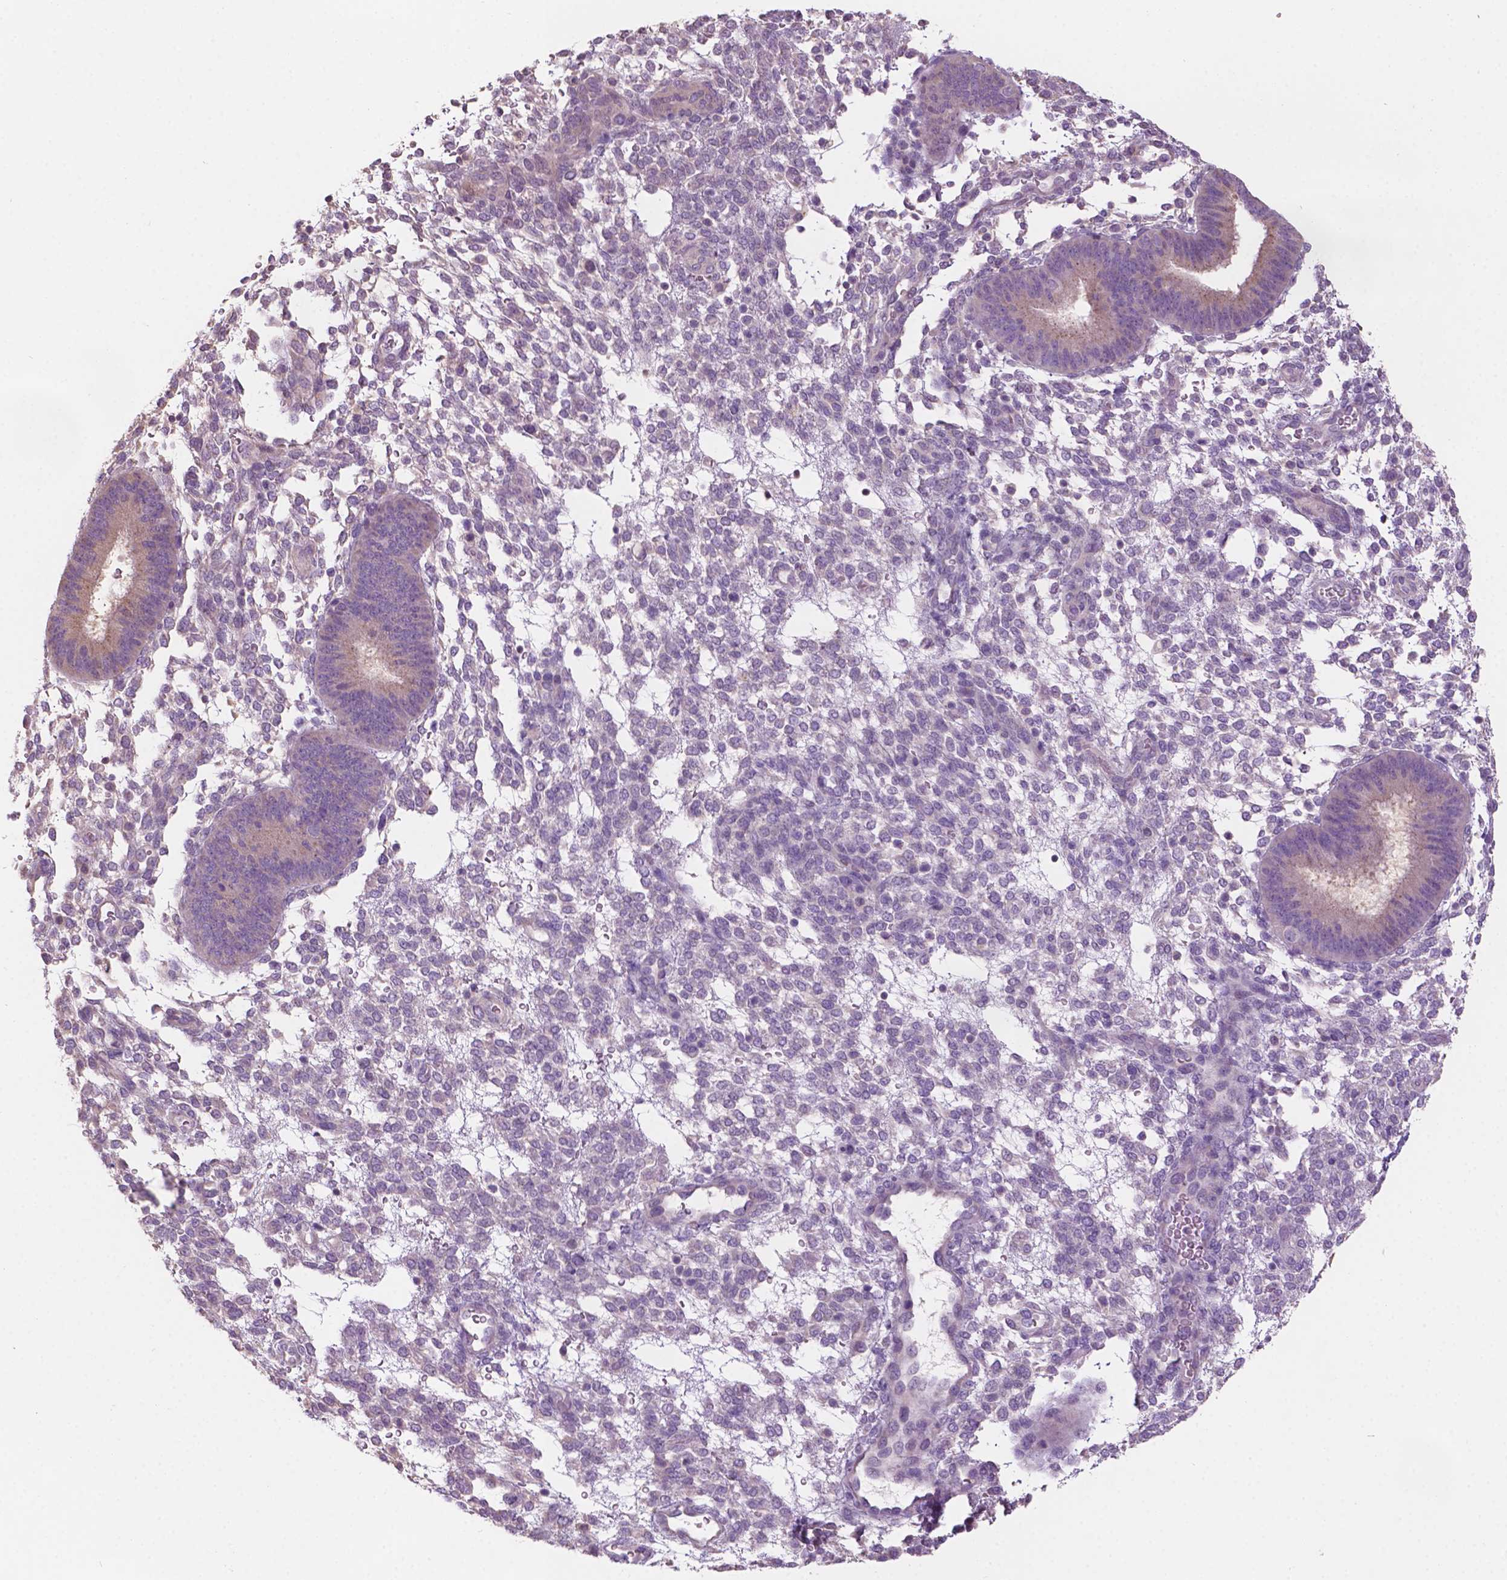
{"staining": {"intensity": "negative", "quantity": "none", "location": "none"}, "tissue": "endometrium", "cell_type": "Cells in endometrial stroma", "image_type": "normal", "snomed": [{"axis": "morphology", "description": "Normal tissue, NOS"}, {"axis": "topography", "description": "Endometrium"}], "caption": "This is an immunohistochemistry (IHC) image of benign human endometrium. There is no staining in cells in endometrial stroma.", "gene": "SBSN", "patient": {"sex": "female", "age": 39}}